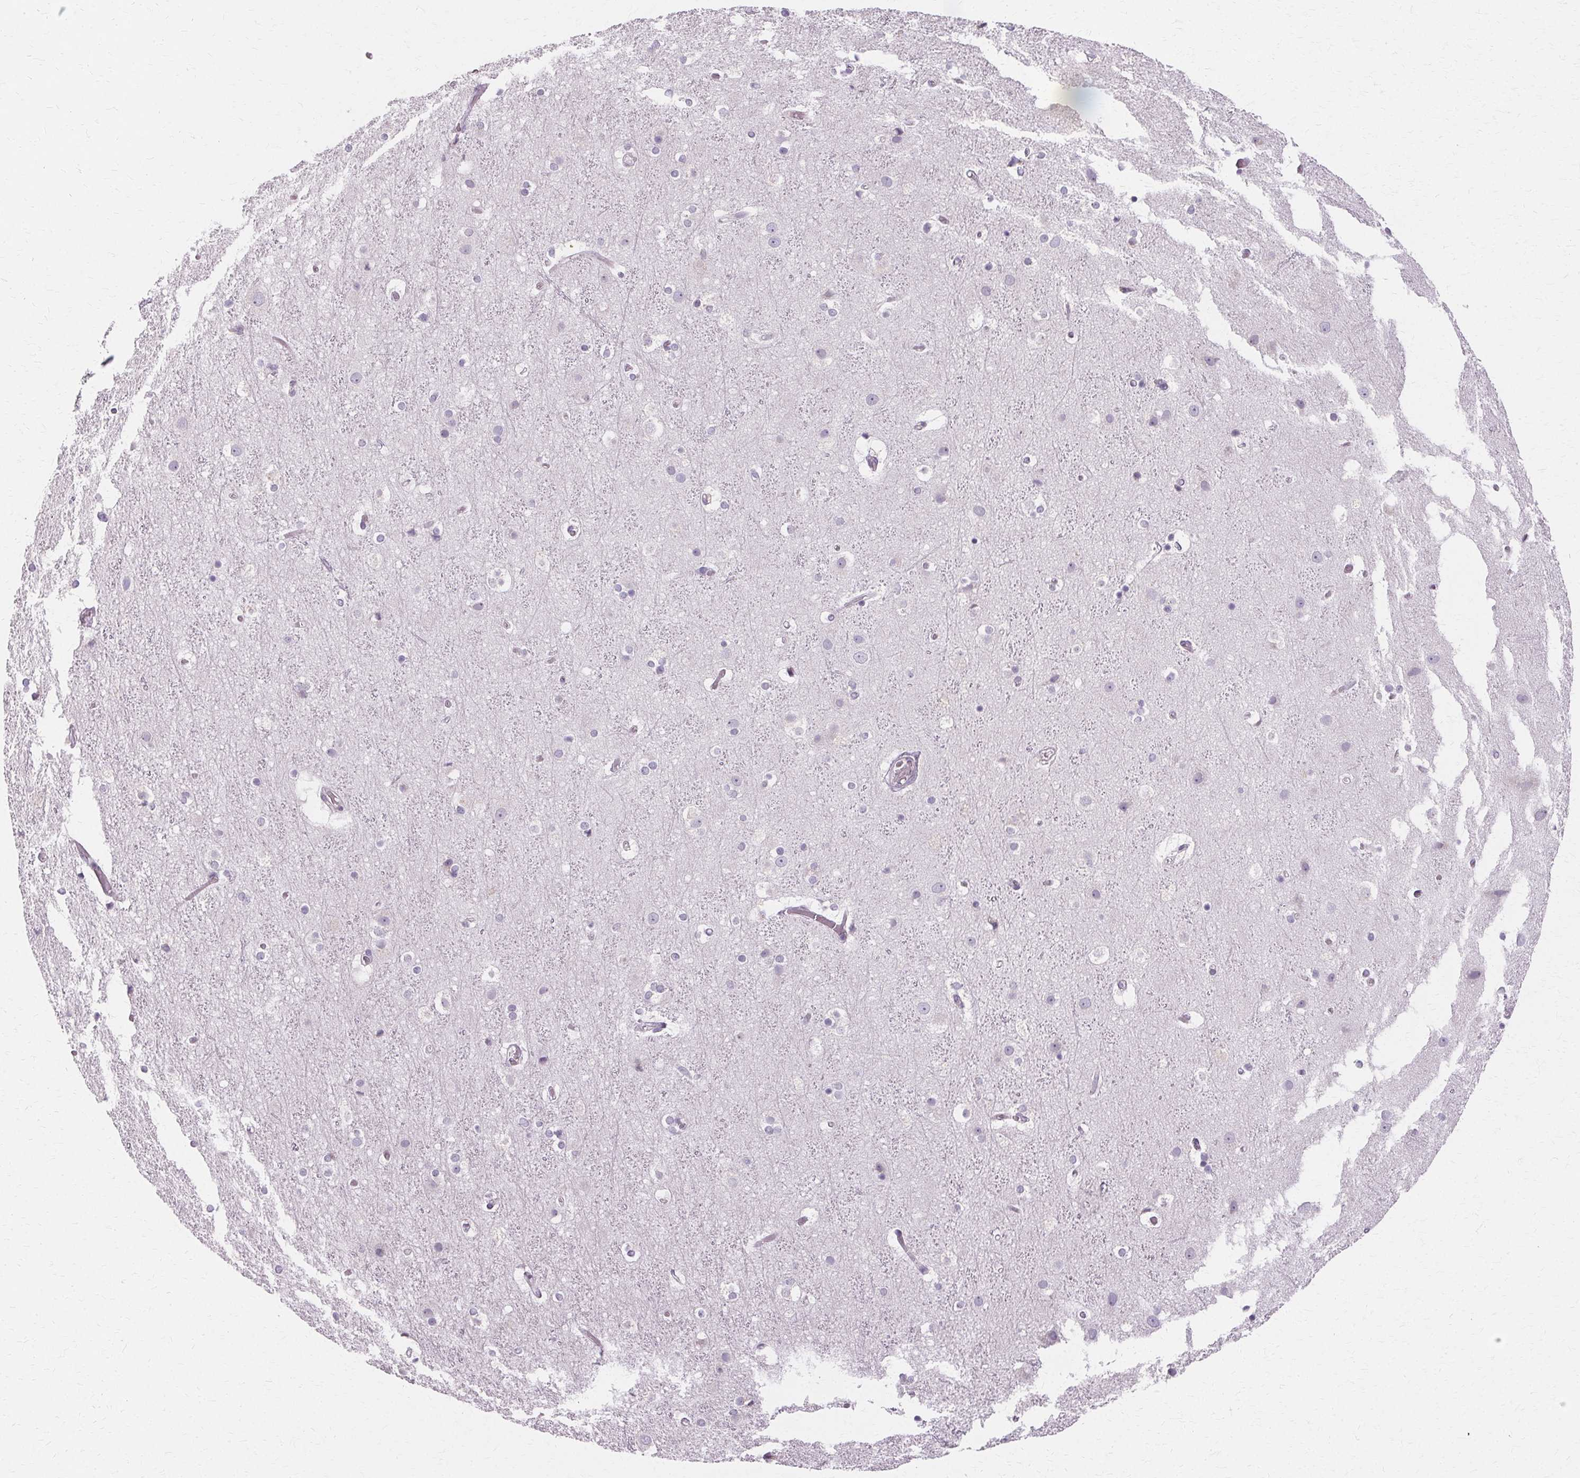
{"staining": {"intensity": "negative", "quantity": "none", "location": "none"}, "tissue": "cerebral cortex", "cell_type": "Endothelial cells", "image_type": "normal", "snomed": [{"axis": "morphology", "description": "Normal tissue, NOS"}, {"axis": "topography", "description": "Cerebral cortex"}], "caption": "High power microscopy photomicrograph of an immunohistochemistry micrograph of normal cerebral cortex, revealing no significant staining in endothelial cells.", "gene": "FCRL3", "patient": {"sex": "female", "age": 52}}